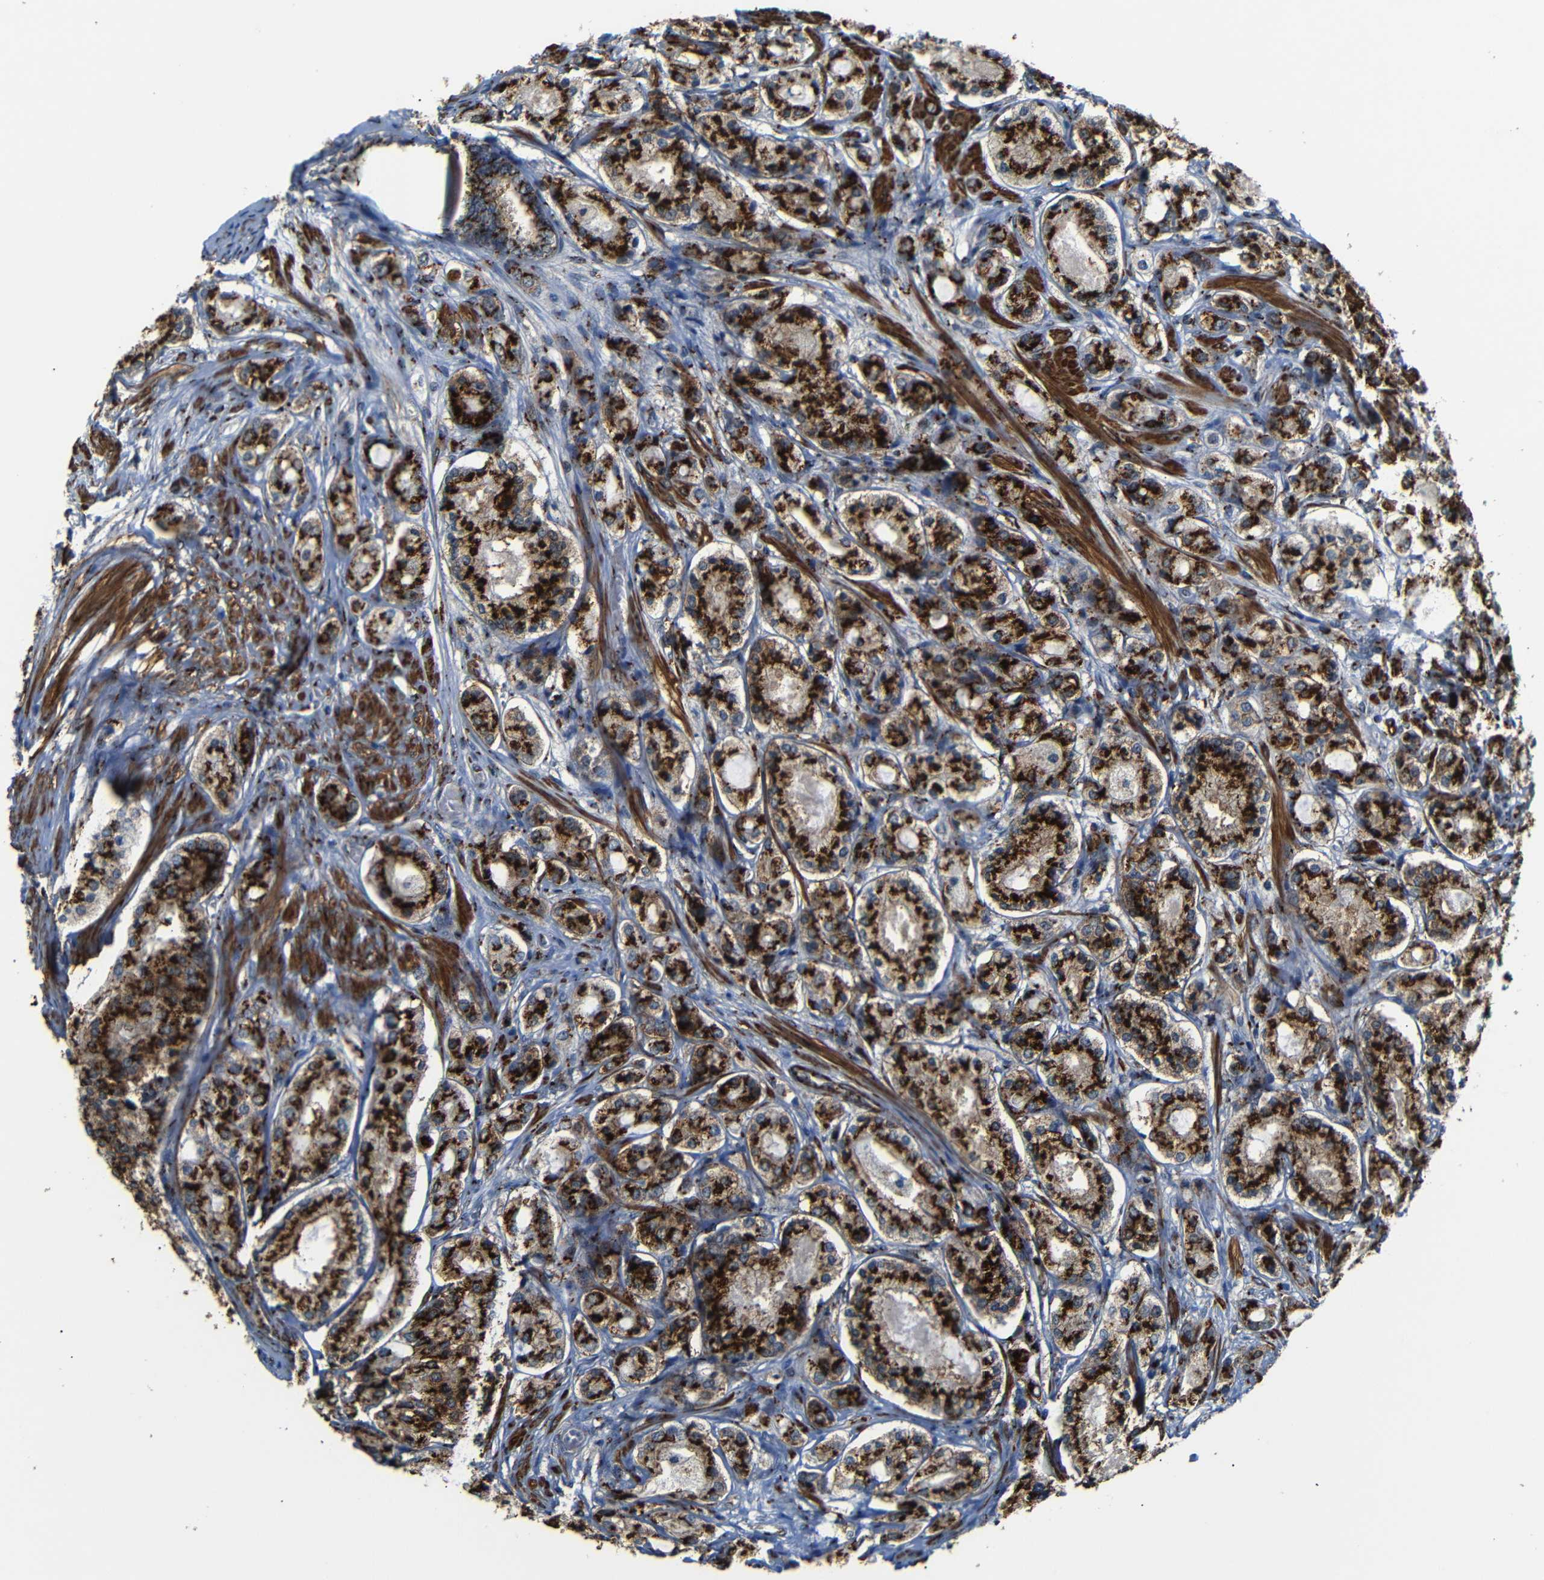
{"staining": {"intensity": "strong", "quantity": ">75%", "location": "cytoplasmic/membranous"}, "tissue": "prostate cancer", "cell_type": "Tumor cells", "image_type": "cancer", "snomed": [{"axis": "morphology", "description": "Adenocarcinoma, High grade"}, {"axis": "topography", "description": "Prostate"}], "caption": "This micrograph displays immunohistochemistry staining of prostate cancer, with high strong cytoplasmic/membranous expression in approximately >75% of tumor cells.", "gene": "TGOLN2", "patient": {"sex": "male", "age": 65}}